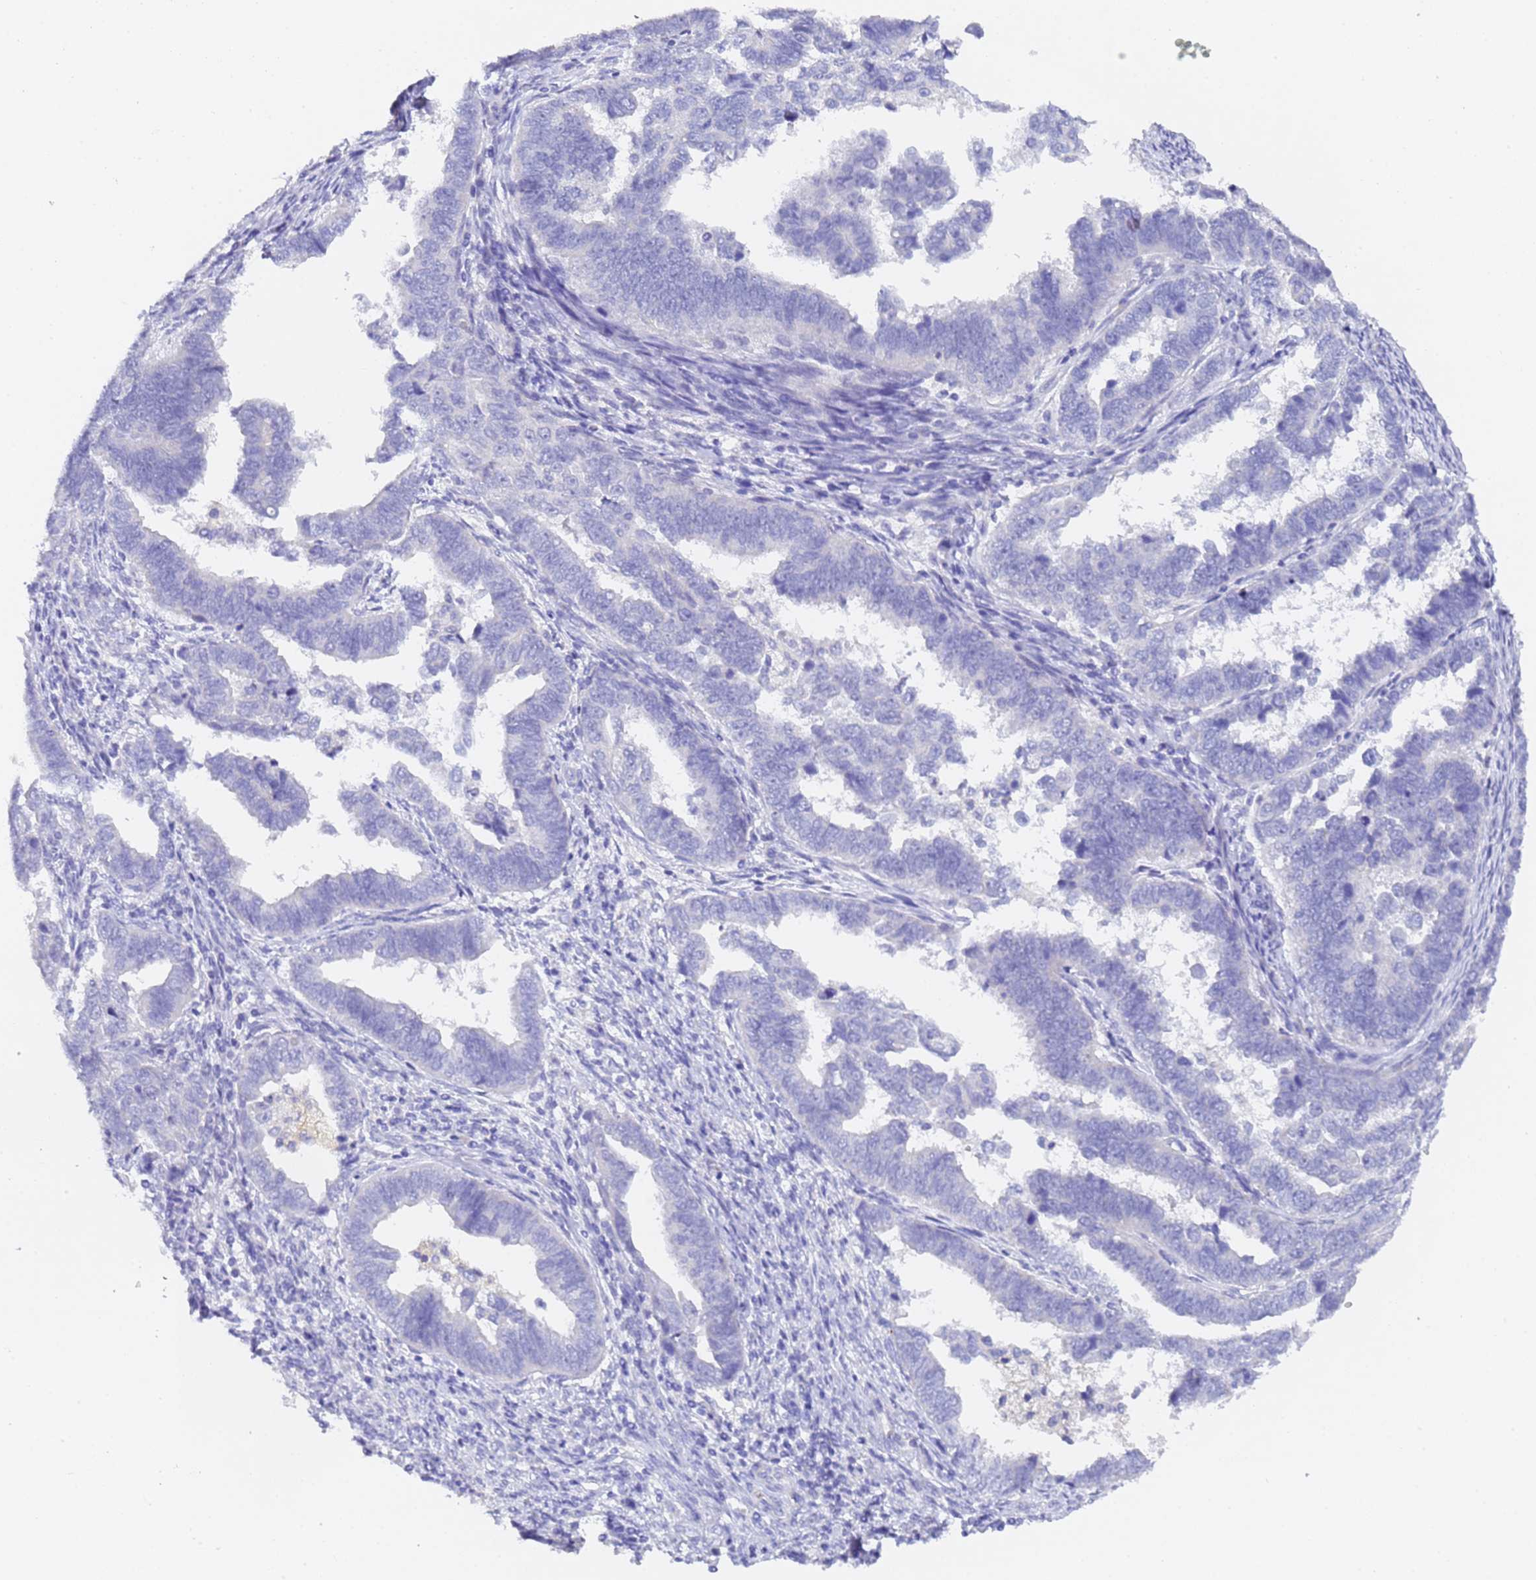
{"staining": {"intensity": "negative", "quantity": "none", "location": "none"}, "tissue": "endometrial cancer", "cell_type": "Tumor cells", "image_type": "cancer", "snomed": [{"axis": "morphology", "description": "Adenocarcinoma, NOS"}, {"axis": "topography", "description": "Endometrium"}], "caption": "This is an immunohistochemistry histopathology image of human endometrial cancer (adenocarcinoma). There is no positivity in tumor cells.", "gene": "GABRA1", "patient": {"sex": "female", "age": 75}}